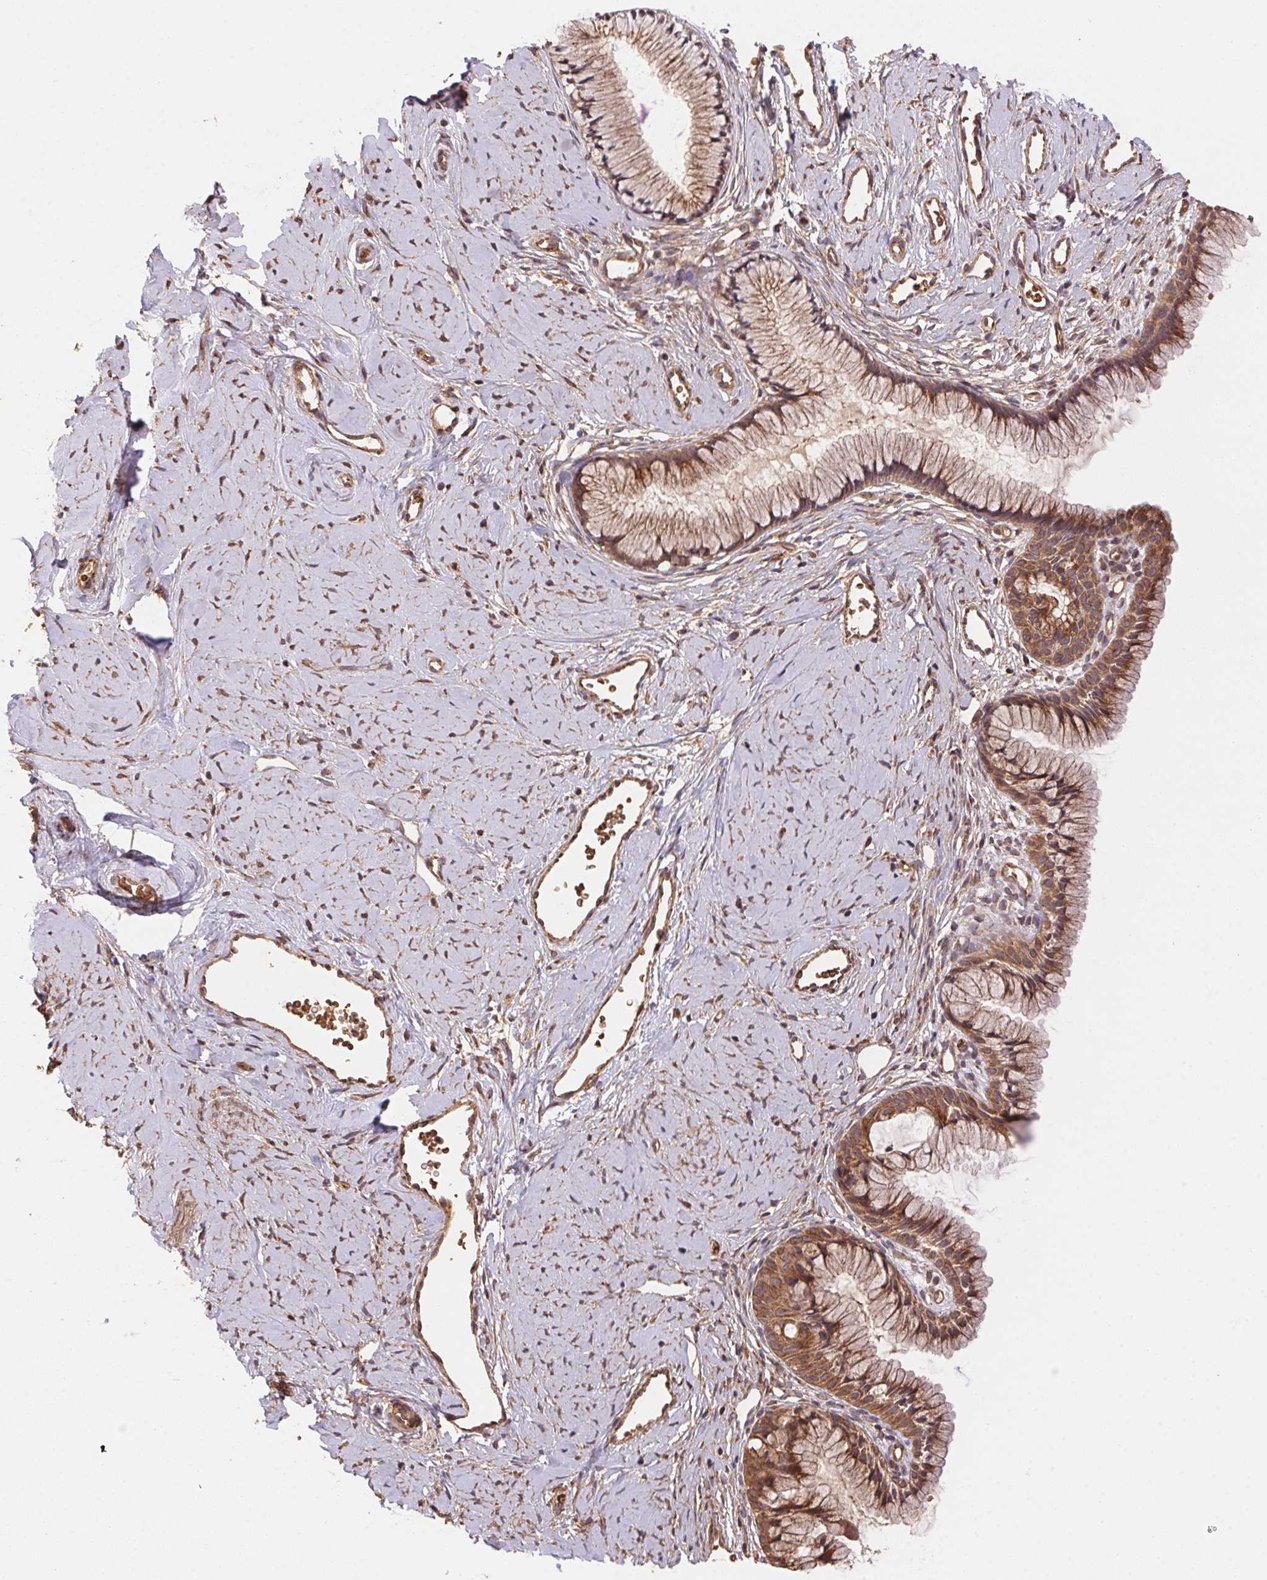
{"staining": {"intensity": "moderate", "quantity": ">75%", "location": "cytoplasmic/membranous"}, "tissue": "cervix", "cell_type": "Glandular cells", "image_type": "normal", "snomed": [{"axis": "morphology", "description": "Normal tissue, NOS"}, {"axis": "topography", "description": "Cervix"}], "caption": "Benign cervix displays moderate cytoplasmic/membranous staining in approximately >75% of glandular cells, visualized by immunohistochemistry. (DAB (3,3'-diaminobenzidine) IHC with brightfield microscopy, high magnification).", "gene": "USE1", "patient": {"sex": "female", "age": 40}}